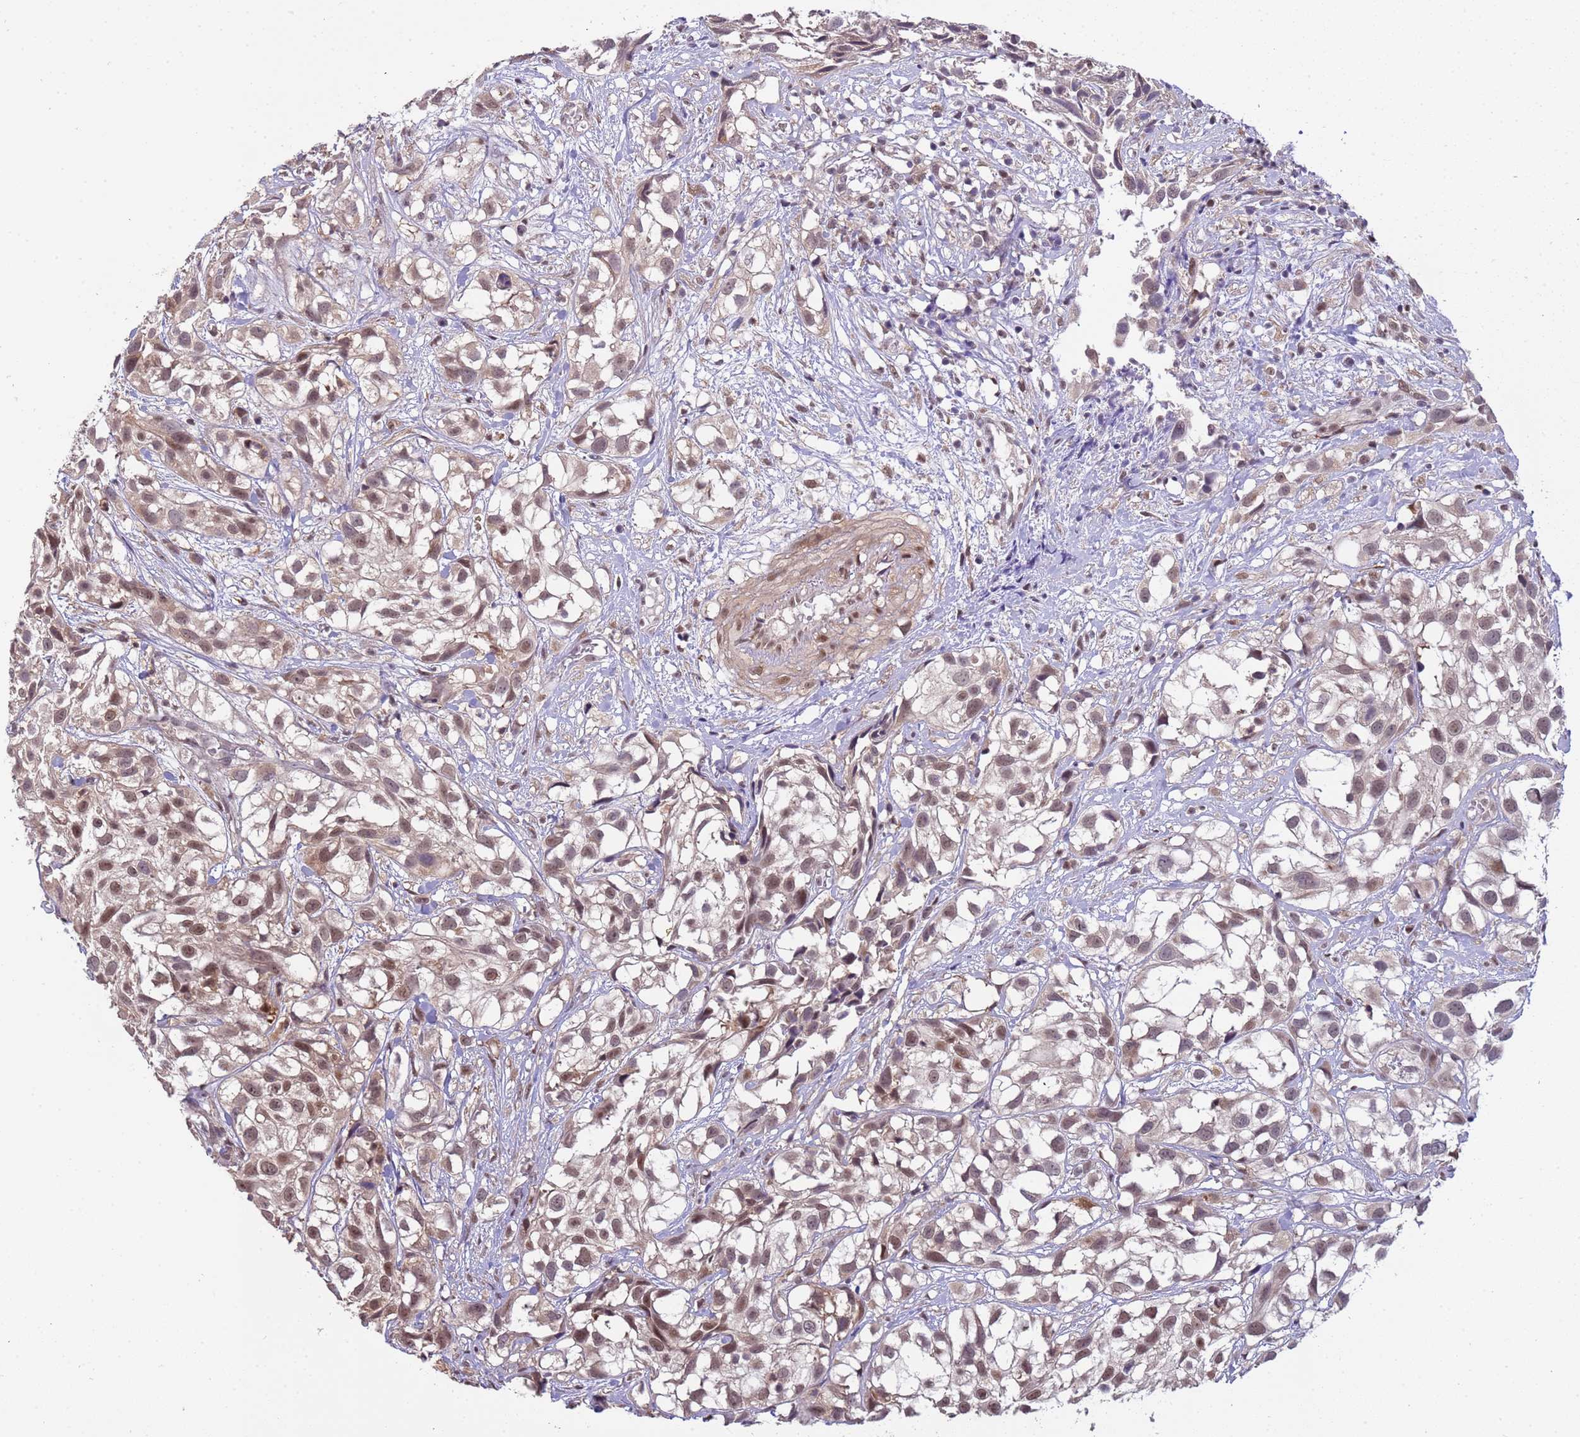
{"staining": {"intensity": "moderate", "quantity": ">75%", "location": "nuclear"}, "tissue": "urothelial cancer", "cell_type": "Tumor cells", "image_type": "cancer", "snomed": [{"axis": "morphology", "description": "Urothelial carcinoma, High grade"}, {"axis": "topography", "description": "Urinary bladder"}], "caption": "IHC staining of urothelial cancer, which exhibits medium levels of moderate nuclear staining in about >75% of tumor cells indicating moderate nuclear protein expression. The staining was performed using DAB (3,3'-diaminobenzidine) (brown) for protein detection and nuclei were counterstained in hematoxylin (blue).", "gene": "ZBTB5", "patient": {"sex": "male", "age": 56}}